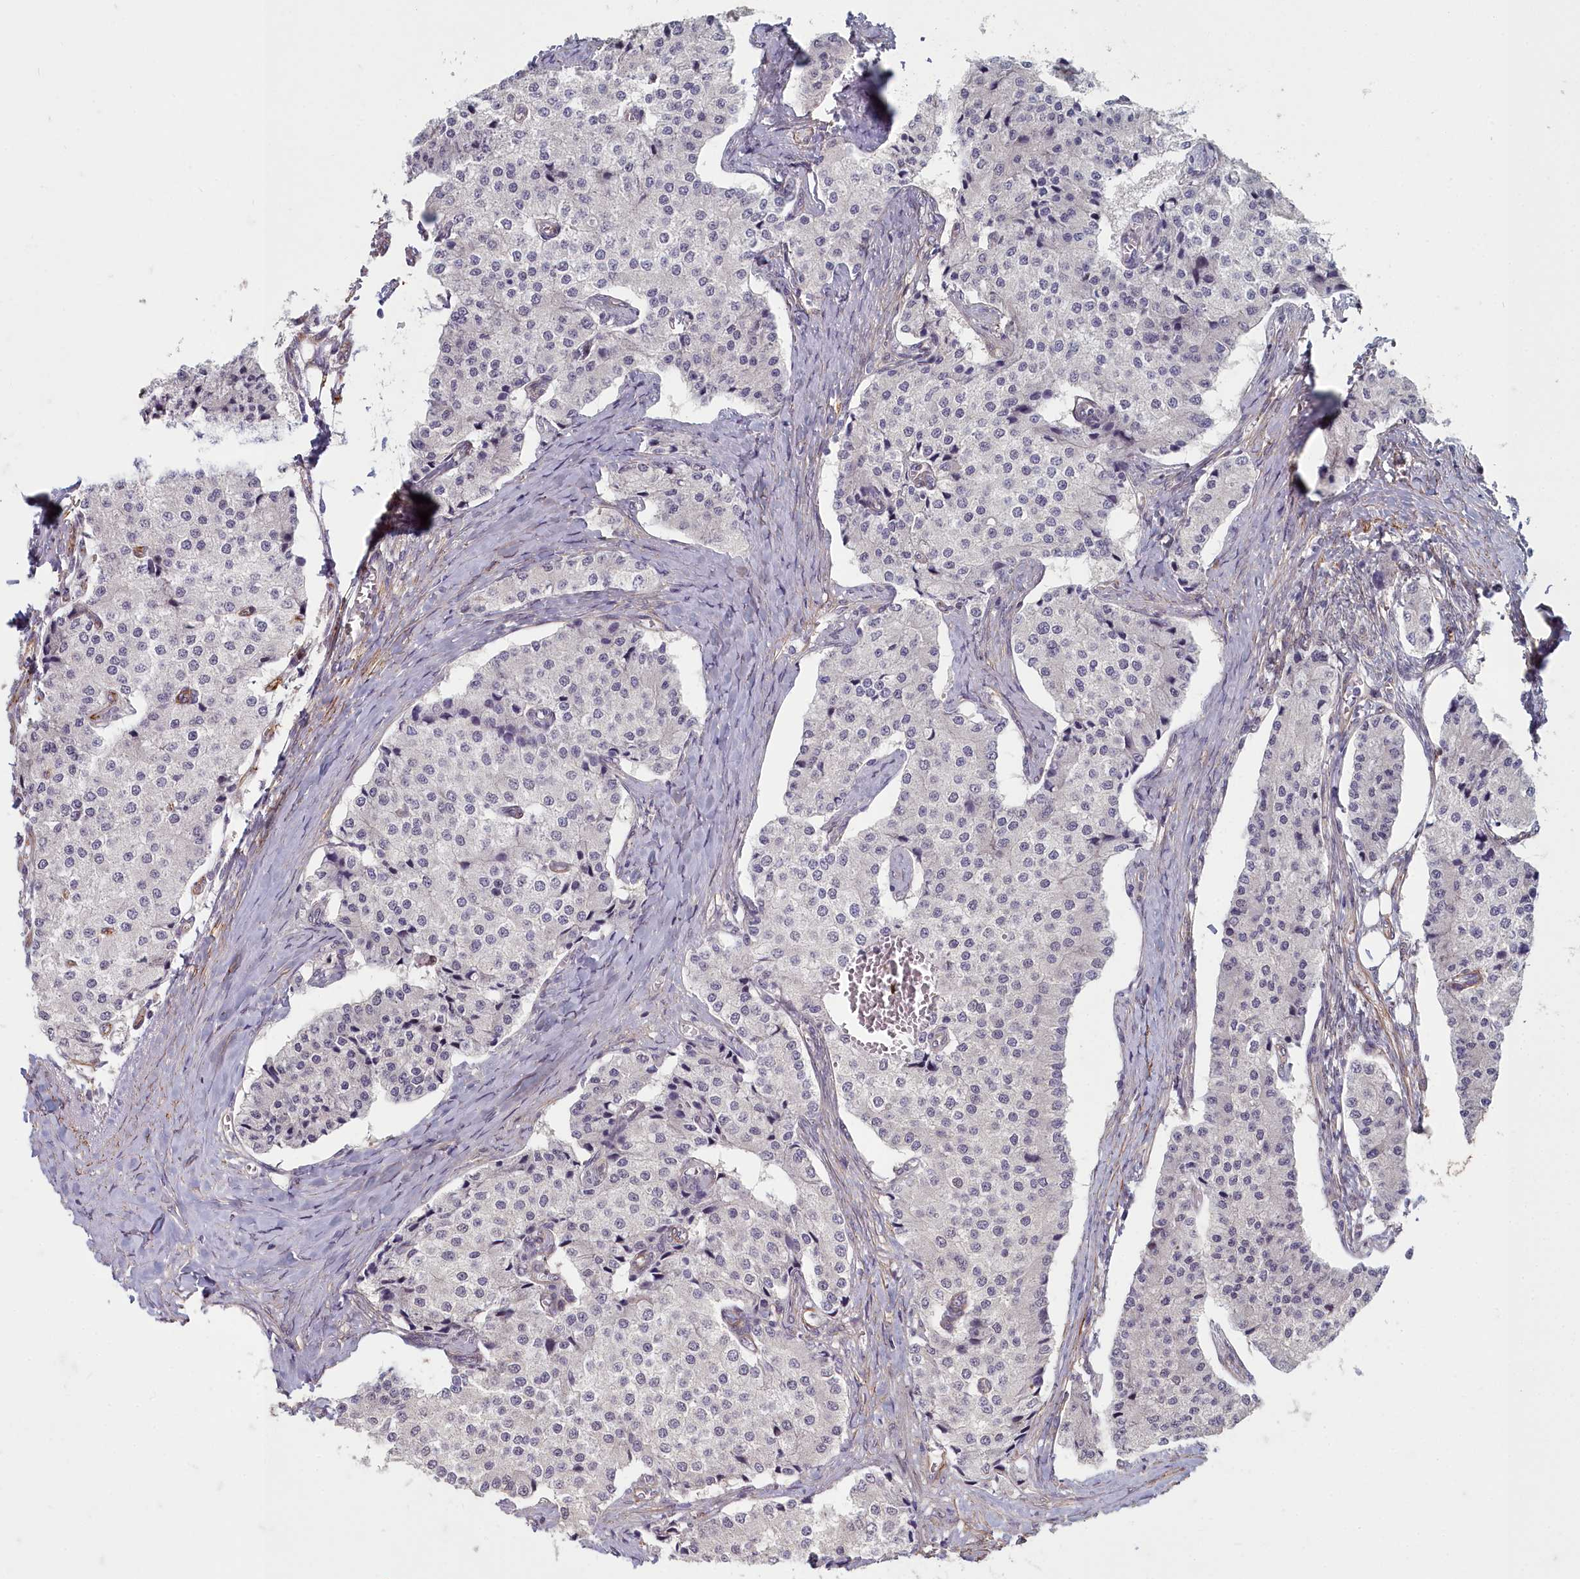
{"staining": {"intensity": "negative", "quantity": "none", "location": "none"}, "tissue": "carcinoid", "cell_type": "Tumor cells", "image_type": "cancer", "snomed": [{"axis": "morphology", "description": "Carcinoid, malignant, NOS"}, {"axis": "topography", "description": "Colon"}], "caption": "A micrograph of malignant carcinoid stained for a protein exhibits no brown staining in tumor cells.", "gene": "ZNF626", "patient": {"sex": "female", "age": 52}}